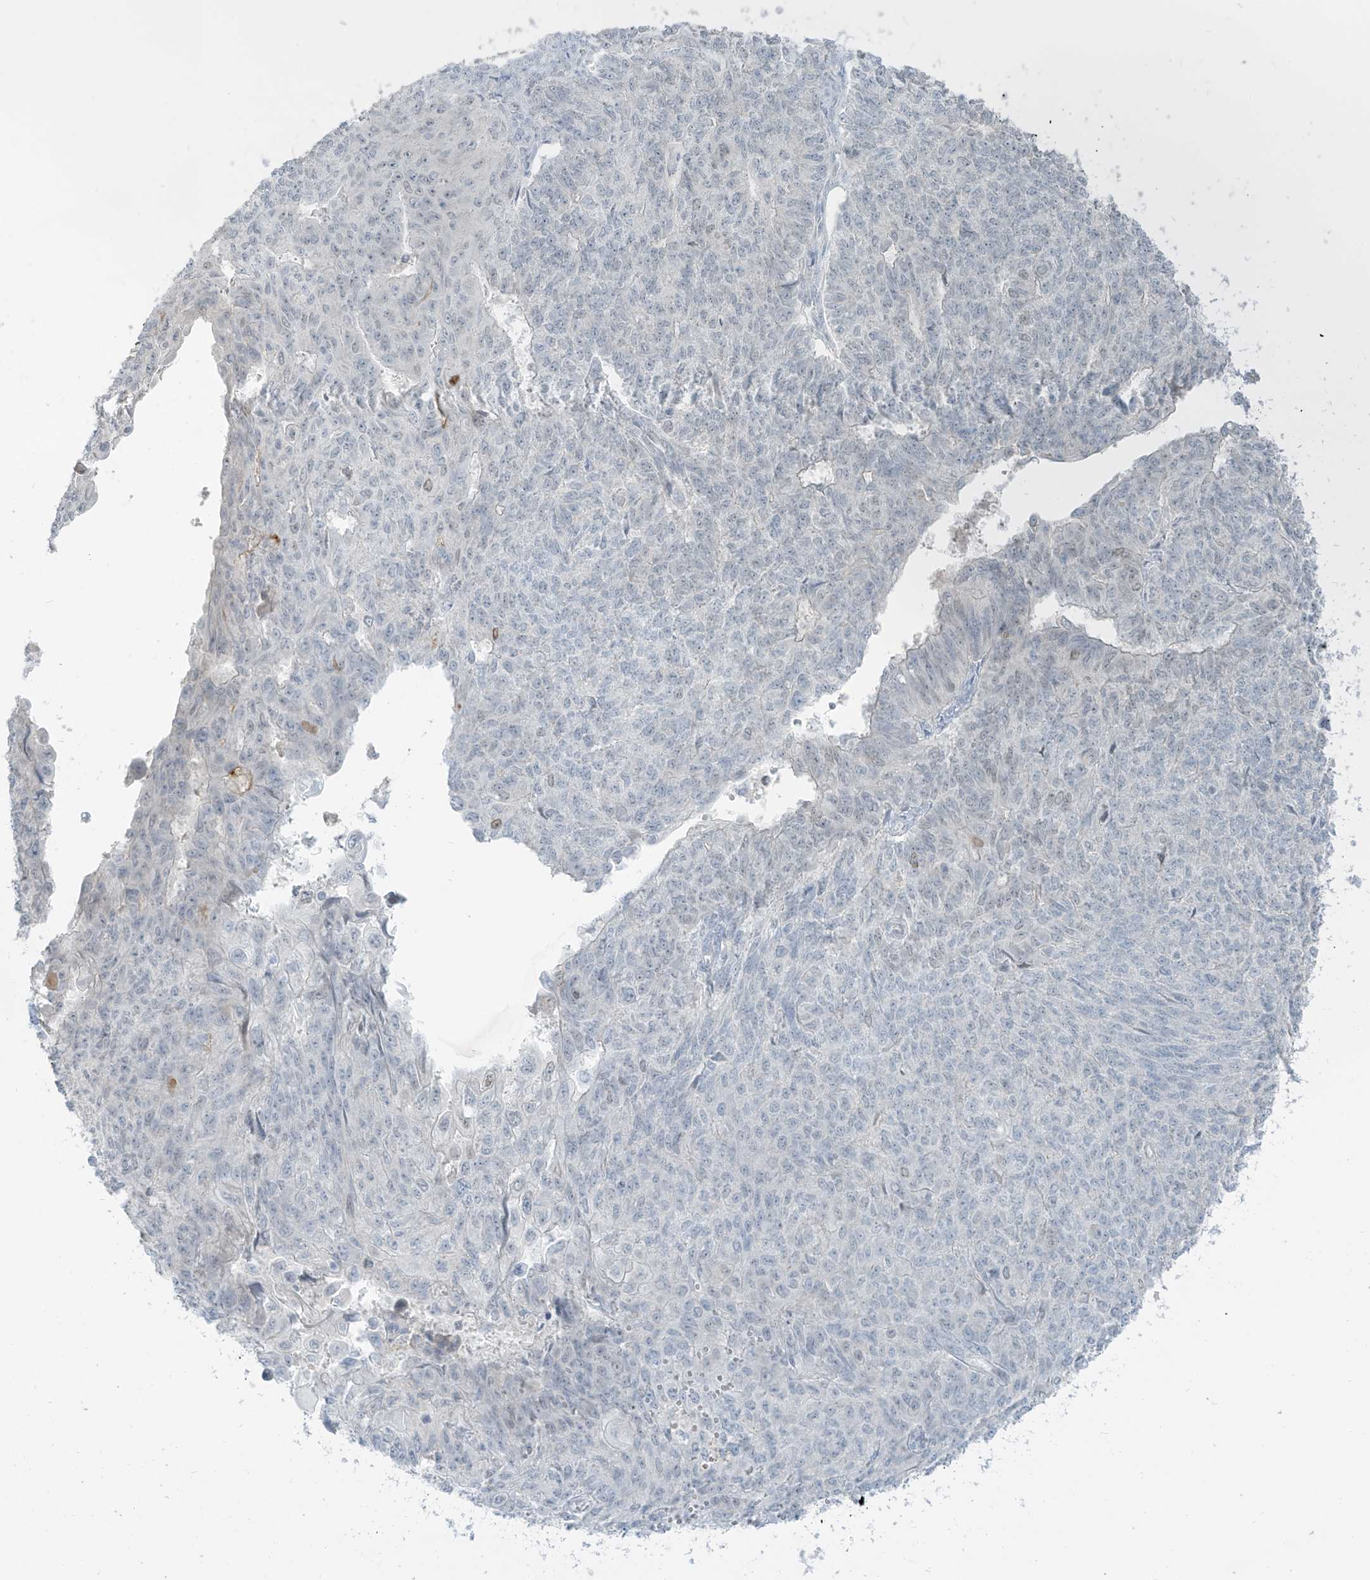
{"staining": {"intensity": "negative", "quantity": "none", "location": "none"}, "tissue": "endometrial cancer", "cell_type": "Tumor cells", "image_type": "cancer", "snomed": [{"axis": "morphology", "description": "Adenocarcinoma, NOS"}, {"axis": "topography", "description": "Endometrium"}], "caption": "Photomicrograph shows no significant protein positivity in tumor cells of endometrial cancer (adenocarcinoma).", "gene": "PRDM6", "patient": {"sex": "female", "age": 32}}